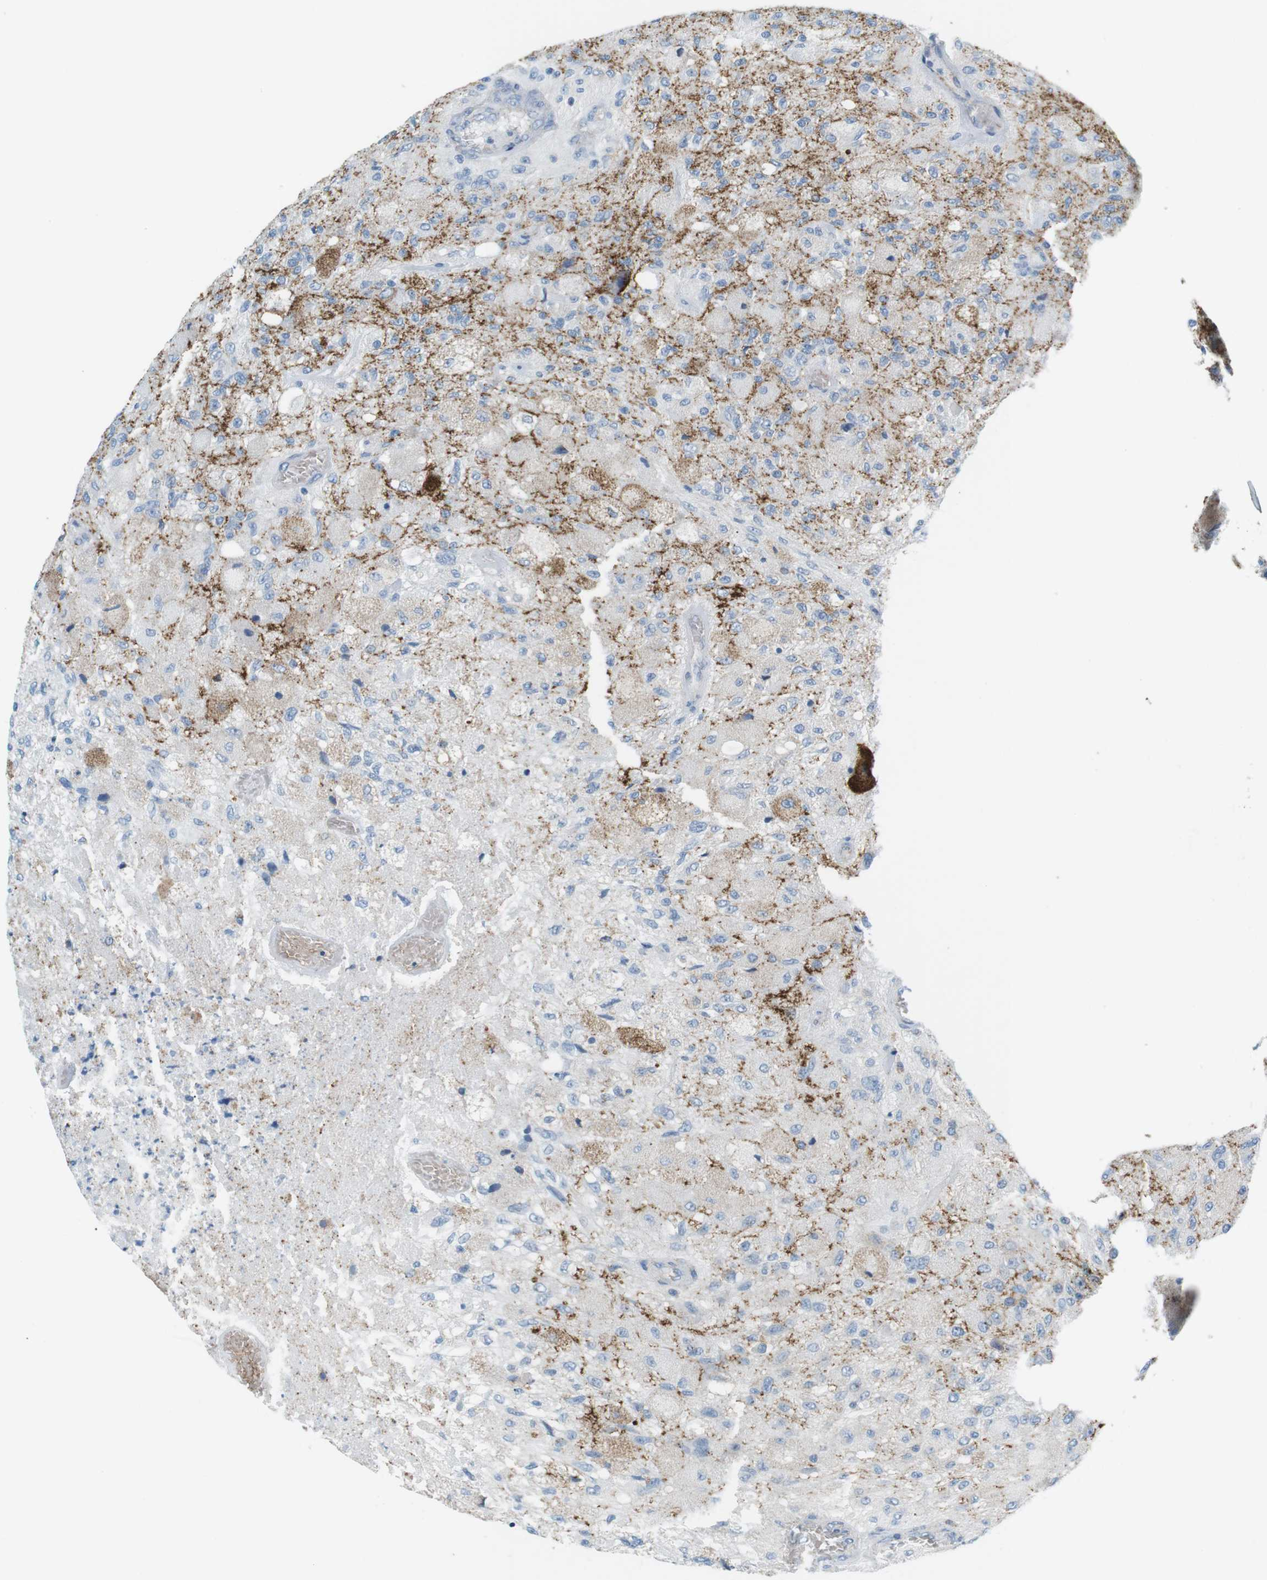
{"staining": {"intensity": "negative", "quantity": "none", "location": "none"}, "tissue": "glioma", "cell_type": "Tumor cells", "image_type": "cancer", "snomed": [{"axis": "morphology", "description": "Normal tissue, NOS"}, {"axis": "morphology", "description": "Glioma, malignant, High grade"}, {"axis": "topography", "description": "Cerebral cortex"}], "caption": "High power microscopy histopathology image of an IHC photomicrograph of high-grade glioma (malignant), revealing no significant staining in tumor cells.", "gene": "VAMP1", "patient": {"sex": "male", "age": 77}}